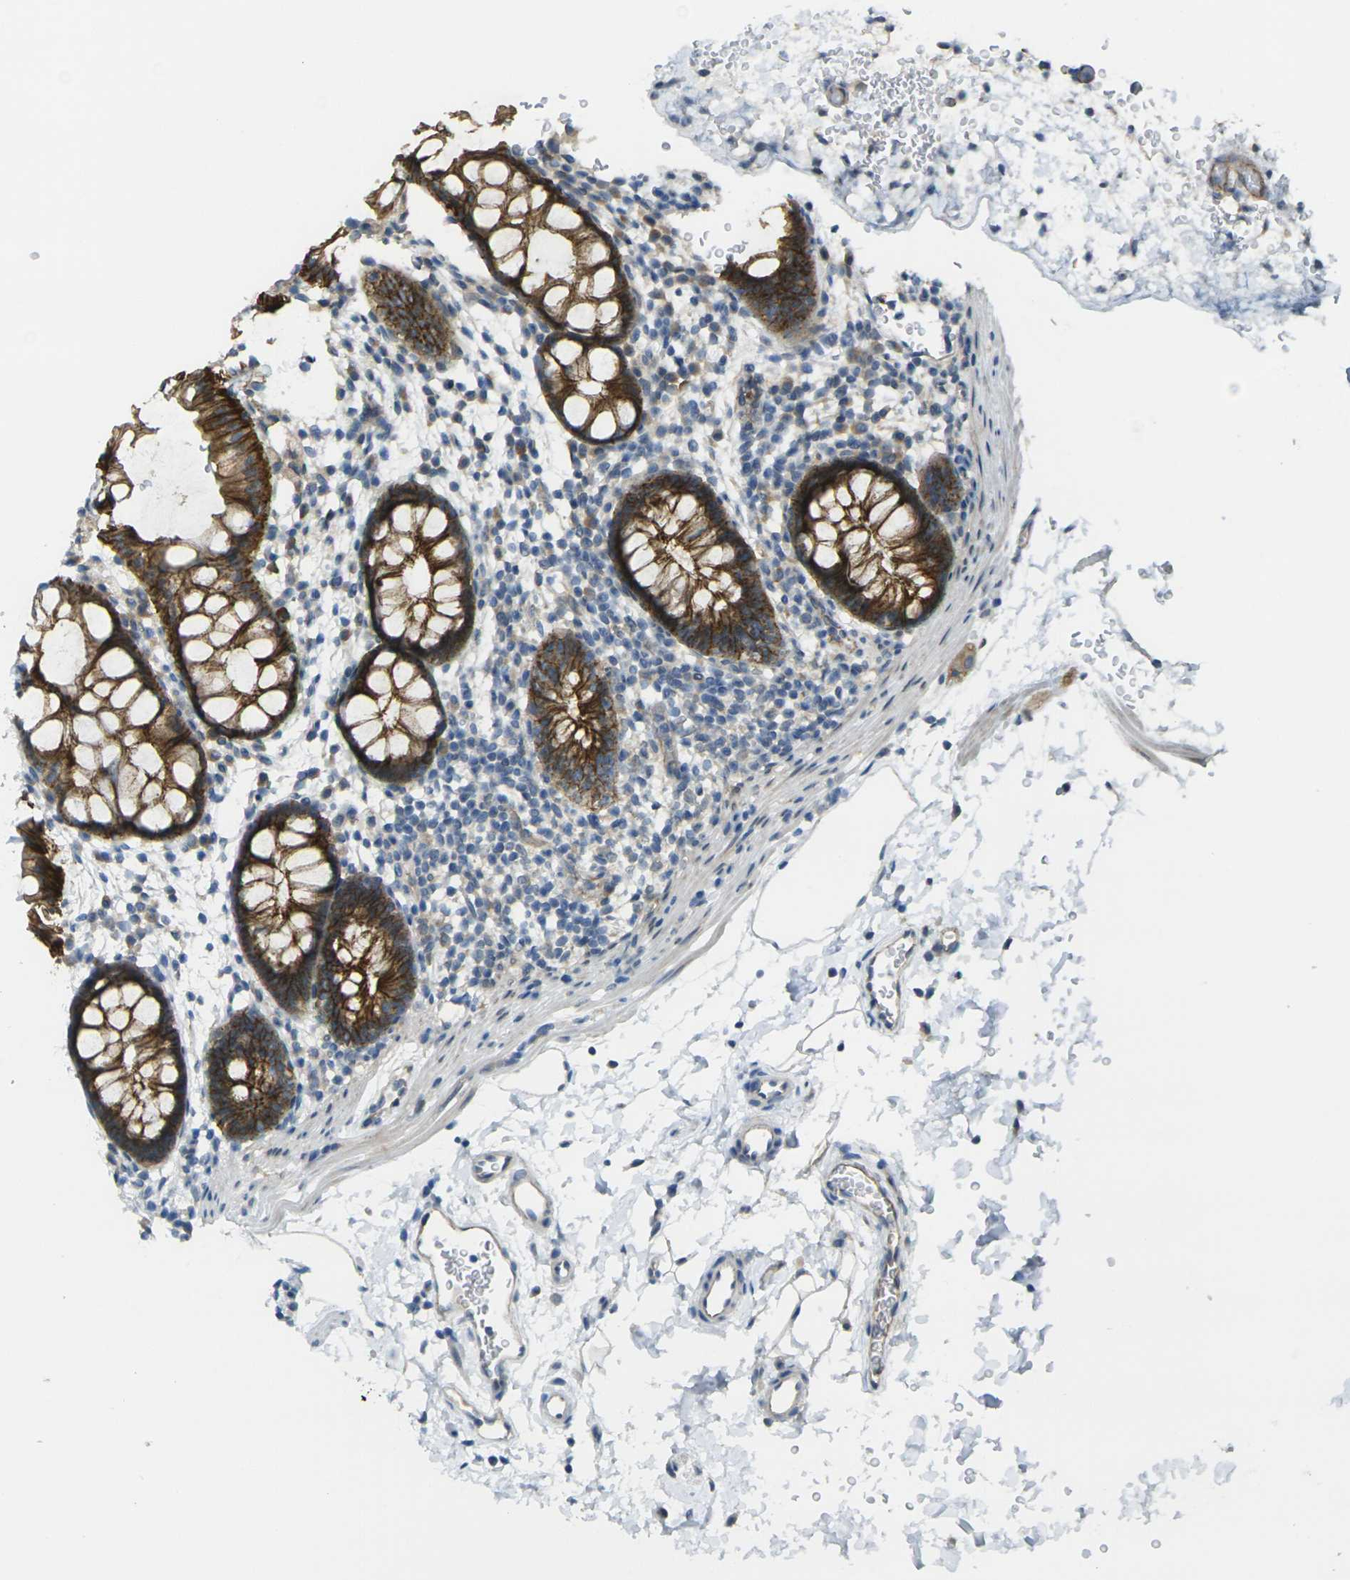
{"staining": {"intensity": "strong", "quantity": ">75%", "location": "cytoplasmic/membranous"}, "tissue": "rectum", "cell_type": "Glandular cells", "image_type": "normal", "snomed": [{"axis": "morphology", "description": "Normal tissue, NOS"}, {"axis": "topography", "description": "Rectum"}], "caption": "Rectum stained with a brown dye exhibits strong cytoplasmic/membranous positive positivity in approximately >75% of glandular cells.", "gene": "RHBDD1", "patient": {"sex": "female", "age": 24}}